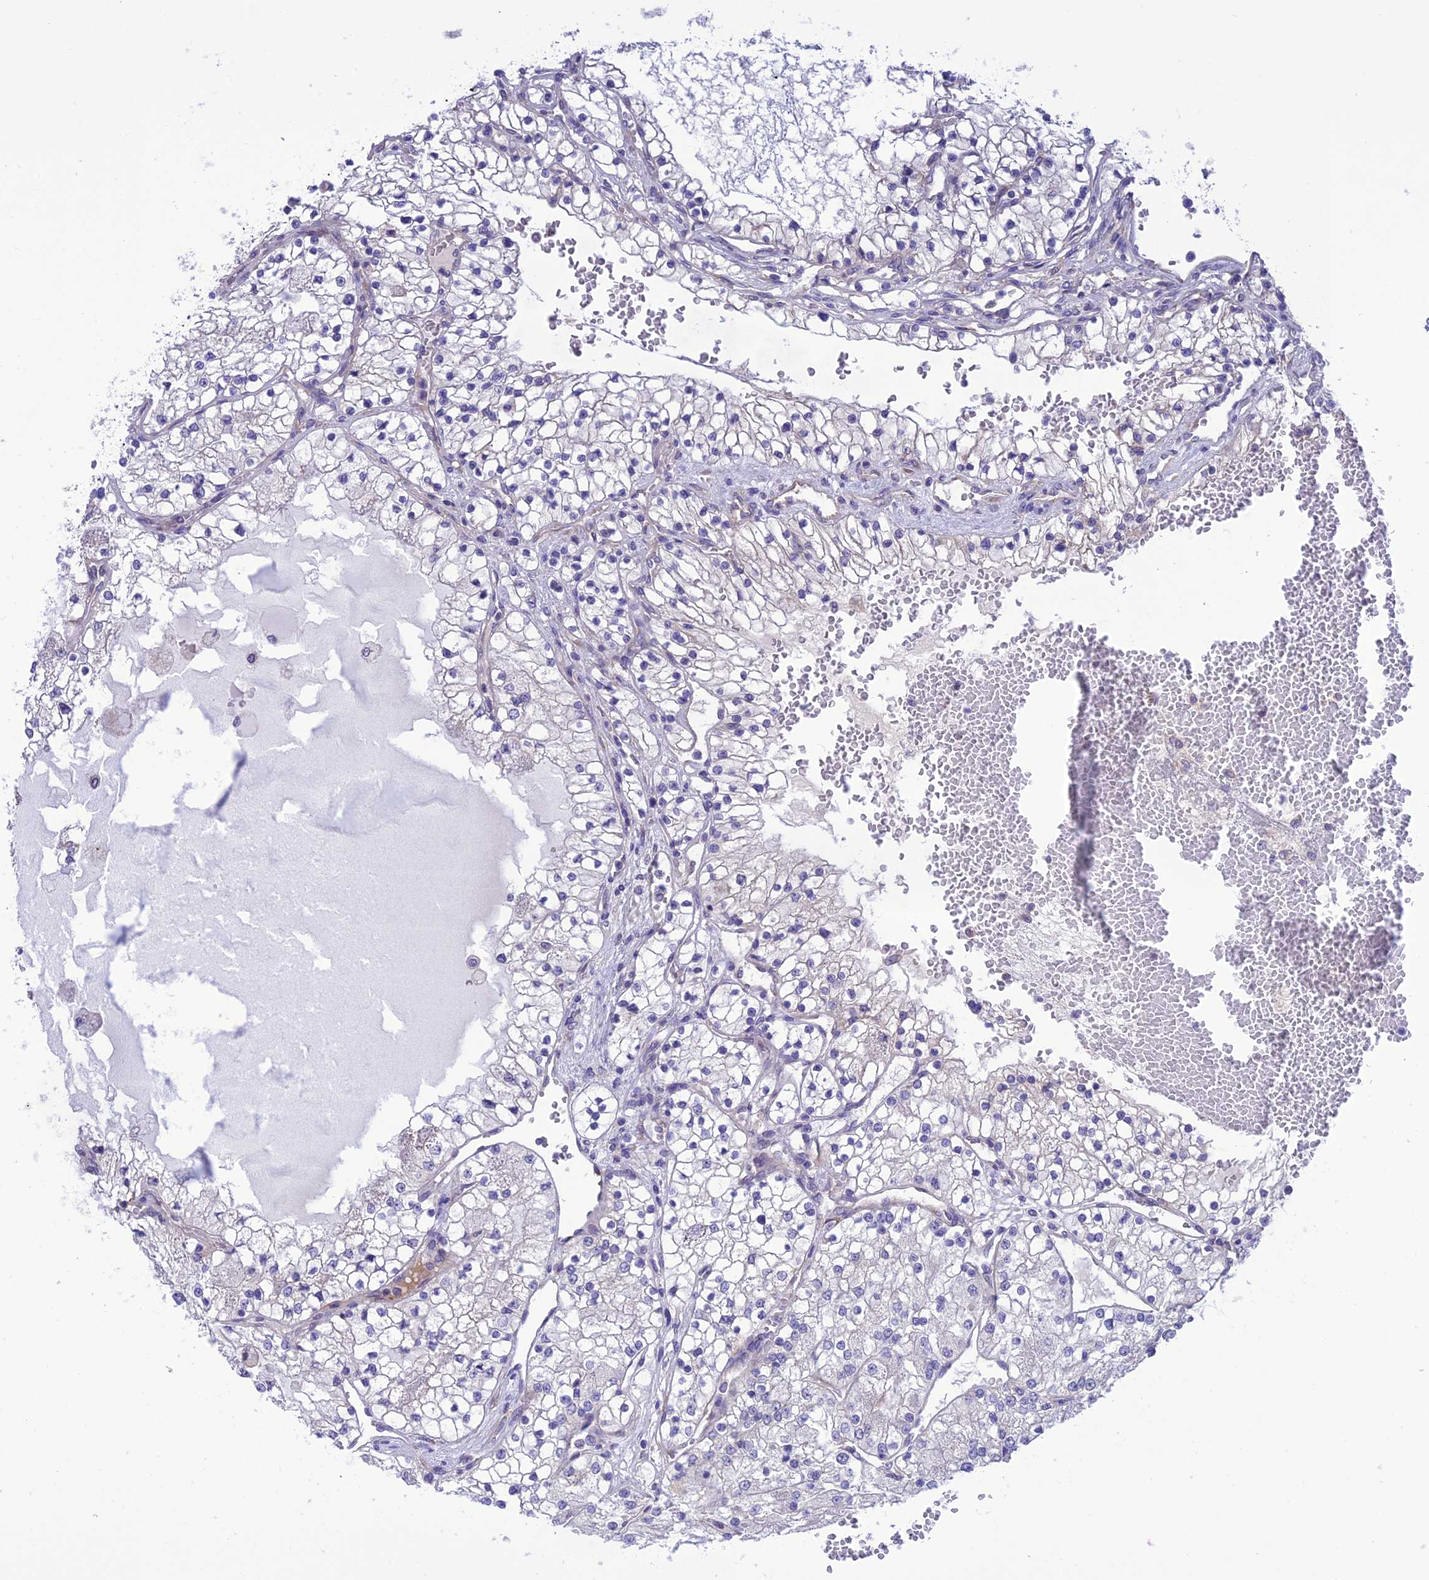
{"staining": {"intensity": "negative", "quantity": "none", "location": "none"}, "tissue": "renal cancer", "cell_type": "Tumor cells", "image_type": "cancer", "snomed": [{"axis": "morphology", "description": "Normal tissue, NOS"}, {"axis": "morphology", "description": "Adenocarcinoma, NOS"}, {"axis": "topography", "description": "Kidney"}], "caption": "DAB immunohistochemical staining of renal cancer demonstrates no significant positivity in tumor cells.", "gene": "RNF126", "patient": {"sex": "male", "age": 68}}